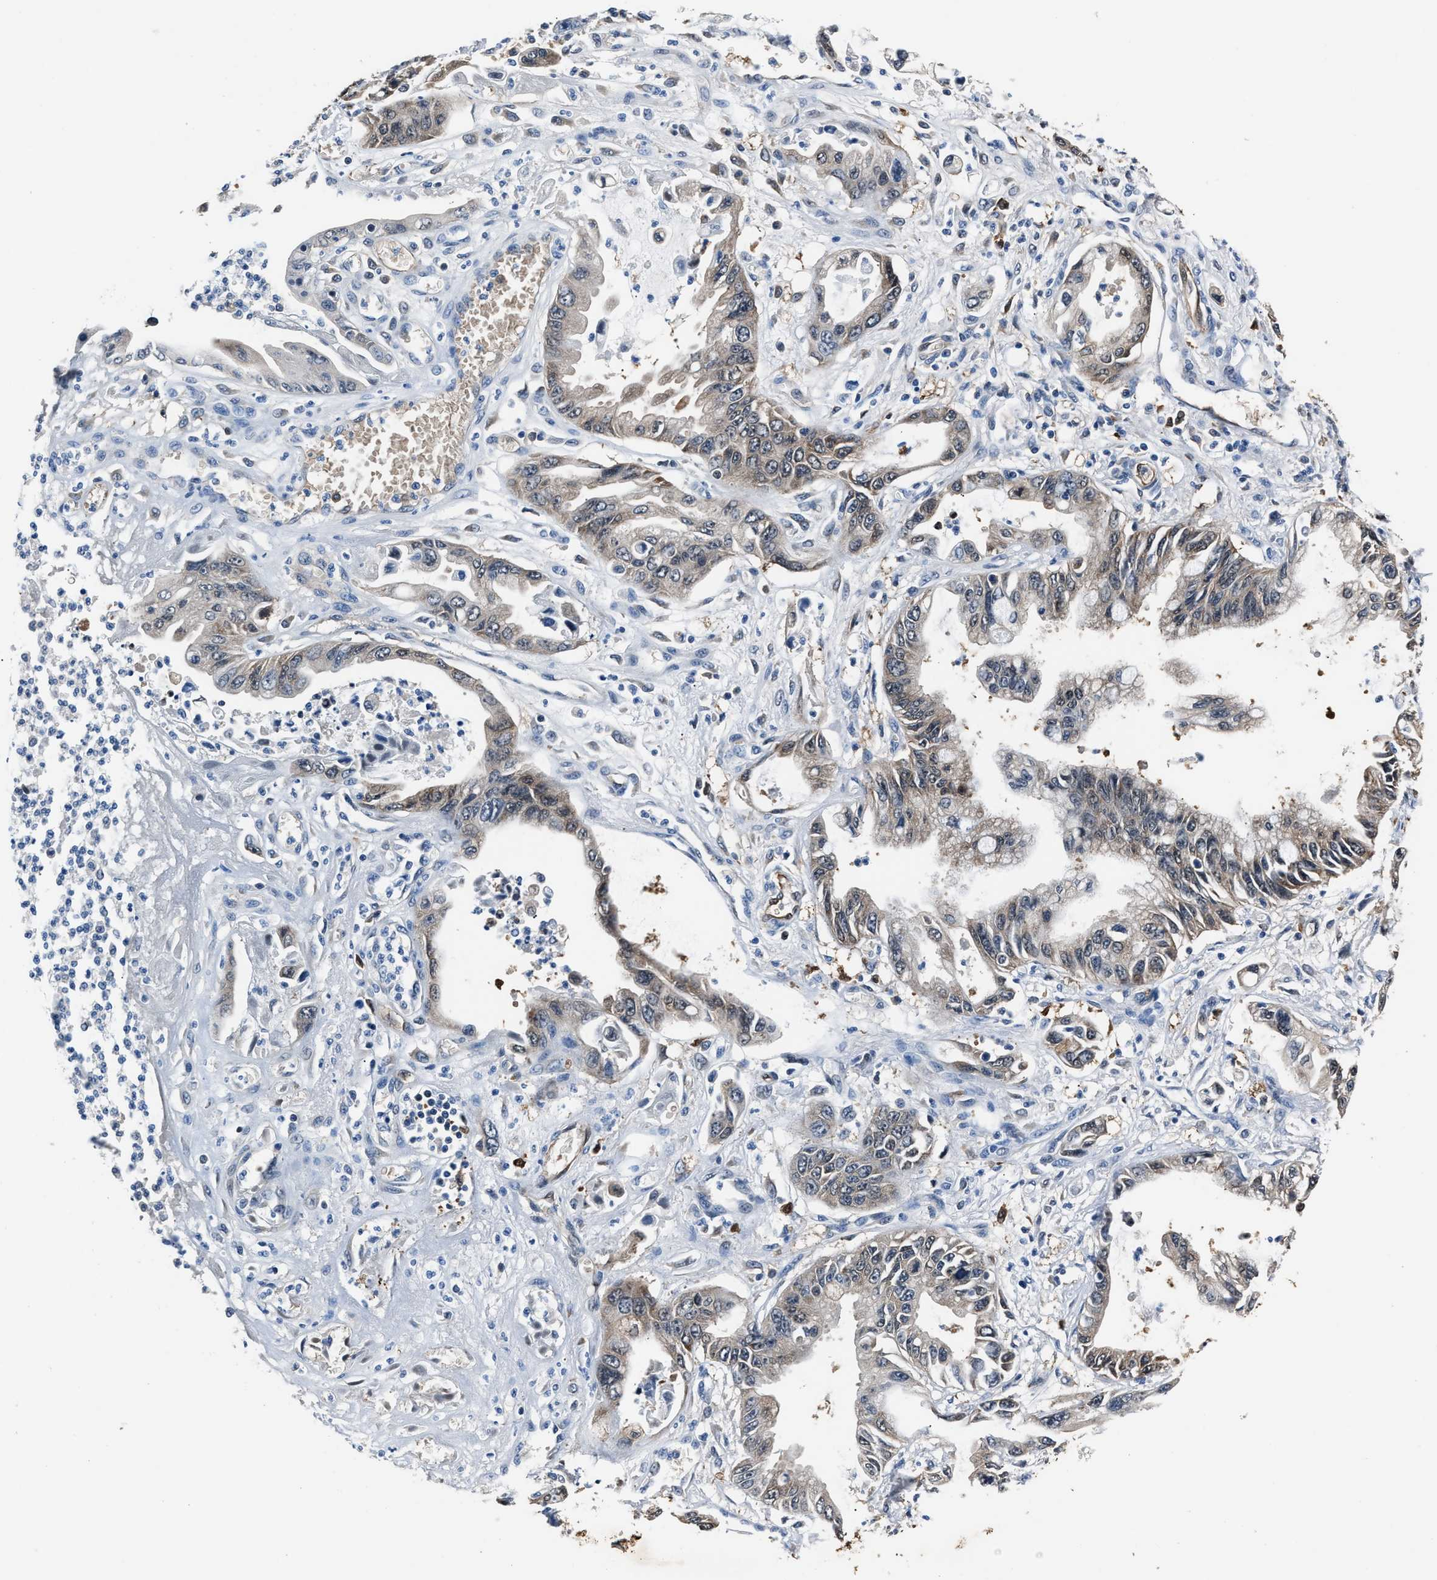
{"staining": {"intensity": "moderate", "quantity": "25%-75%", "location": "cytoplasmic/membranous"}, "tissue": "pancreatic cancer", "cell_type": "Tumor cells", "image_type": "cancer", "snomed": [{"axis": "morphology", "description": "Adenocarcinoma, NOS"}, {"axis": "topography", "description": "Pancreas"}], "caption": "A histopathology image of human pancreatic adenocarcinoma stained for a protein exhibits moderate cytoplasmic/membranous brown staining in tumor cells. The staining was performed using DAB (3,3'-diaminobenzidine), with brown indicating positive protein expression. Nuclei are stained blue with hematoxylin.", "gene": "PPA1", "patient": {"sex": "male", "age": 56}}